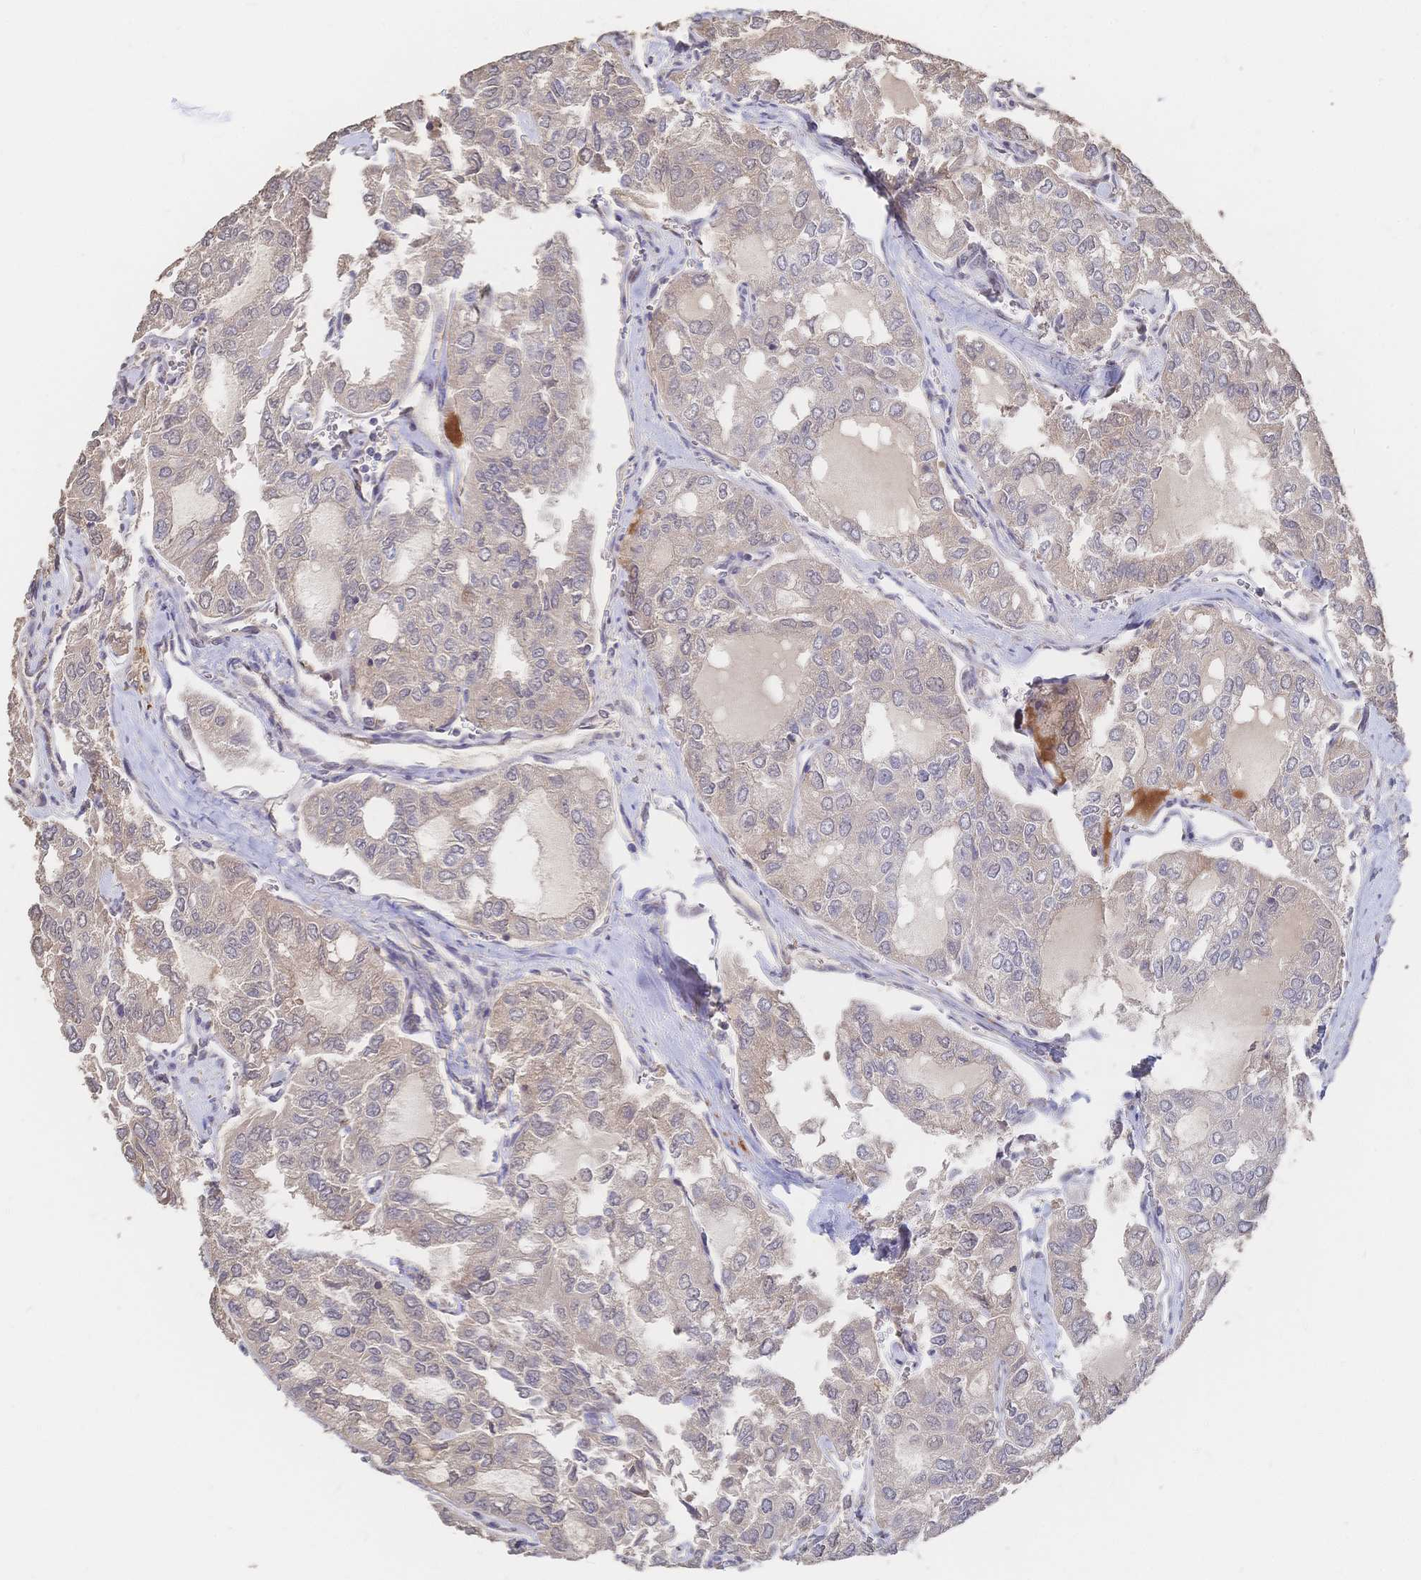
{"staining": {"intensity": "weak", "quantity": "<25%", "location": "cytoplasmic/membranous"}, "tissue": "thyroid cancer", "cell_type": "Tumor cells", "image_type": "cancer", "snomed": [{"axis": "morphology", "description": "Follicular adenoma carcinoma, NOS"}, {"axis": "topography", "description": "Thyroid gland"}], "caption": "Protein analysis of follicular adenoma carcinoma (thyroid) demonstrates no significant positivity in tumor cells. Brightfield microscopy of IHC stained with DAB (brown) and hematoxylin (blue), captured at high magnification.", "gene": "DNAJA4", "patient": {"sex": "male", "age": 75}}